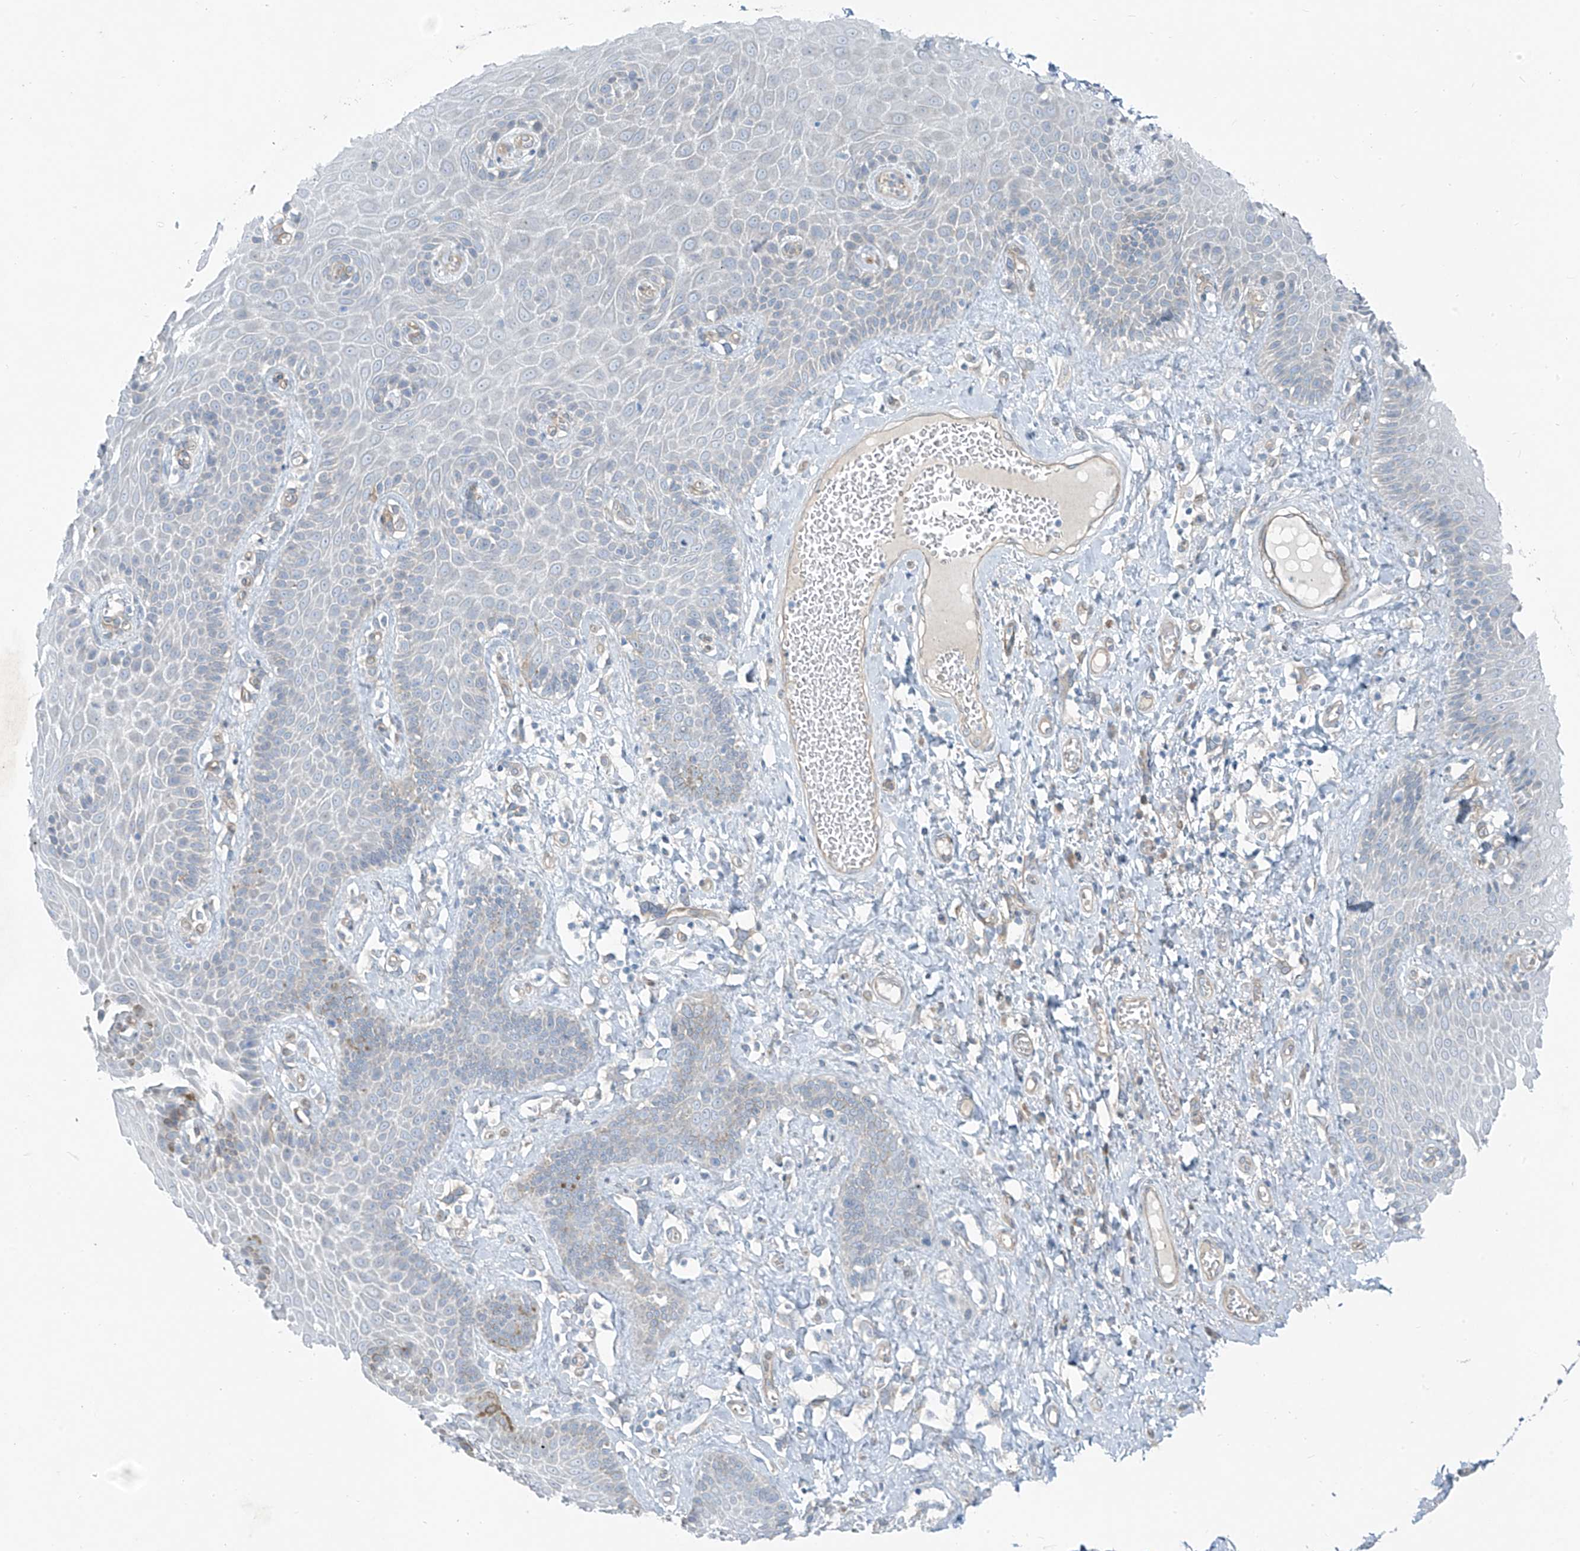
{"staining": {"intensity": "negative", "quantity": "none", "location": "none"}, "tissue": "skin", "cell_type": "Epidermal cells", "image_type": "normal", "snomed": [{"axis": "morphology", "description": "Normal tissue, NOS"}, {"axis": "topography", "description": "Anal"}], "caption": "Histopathology image shows no significant protein staining in epidermal cells of unremarkable skin.", "gene": "TNS2", "patient": {"sex": "male", "age": 69}}